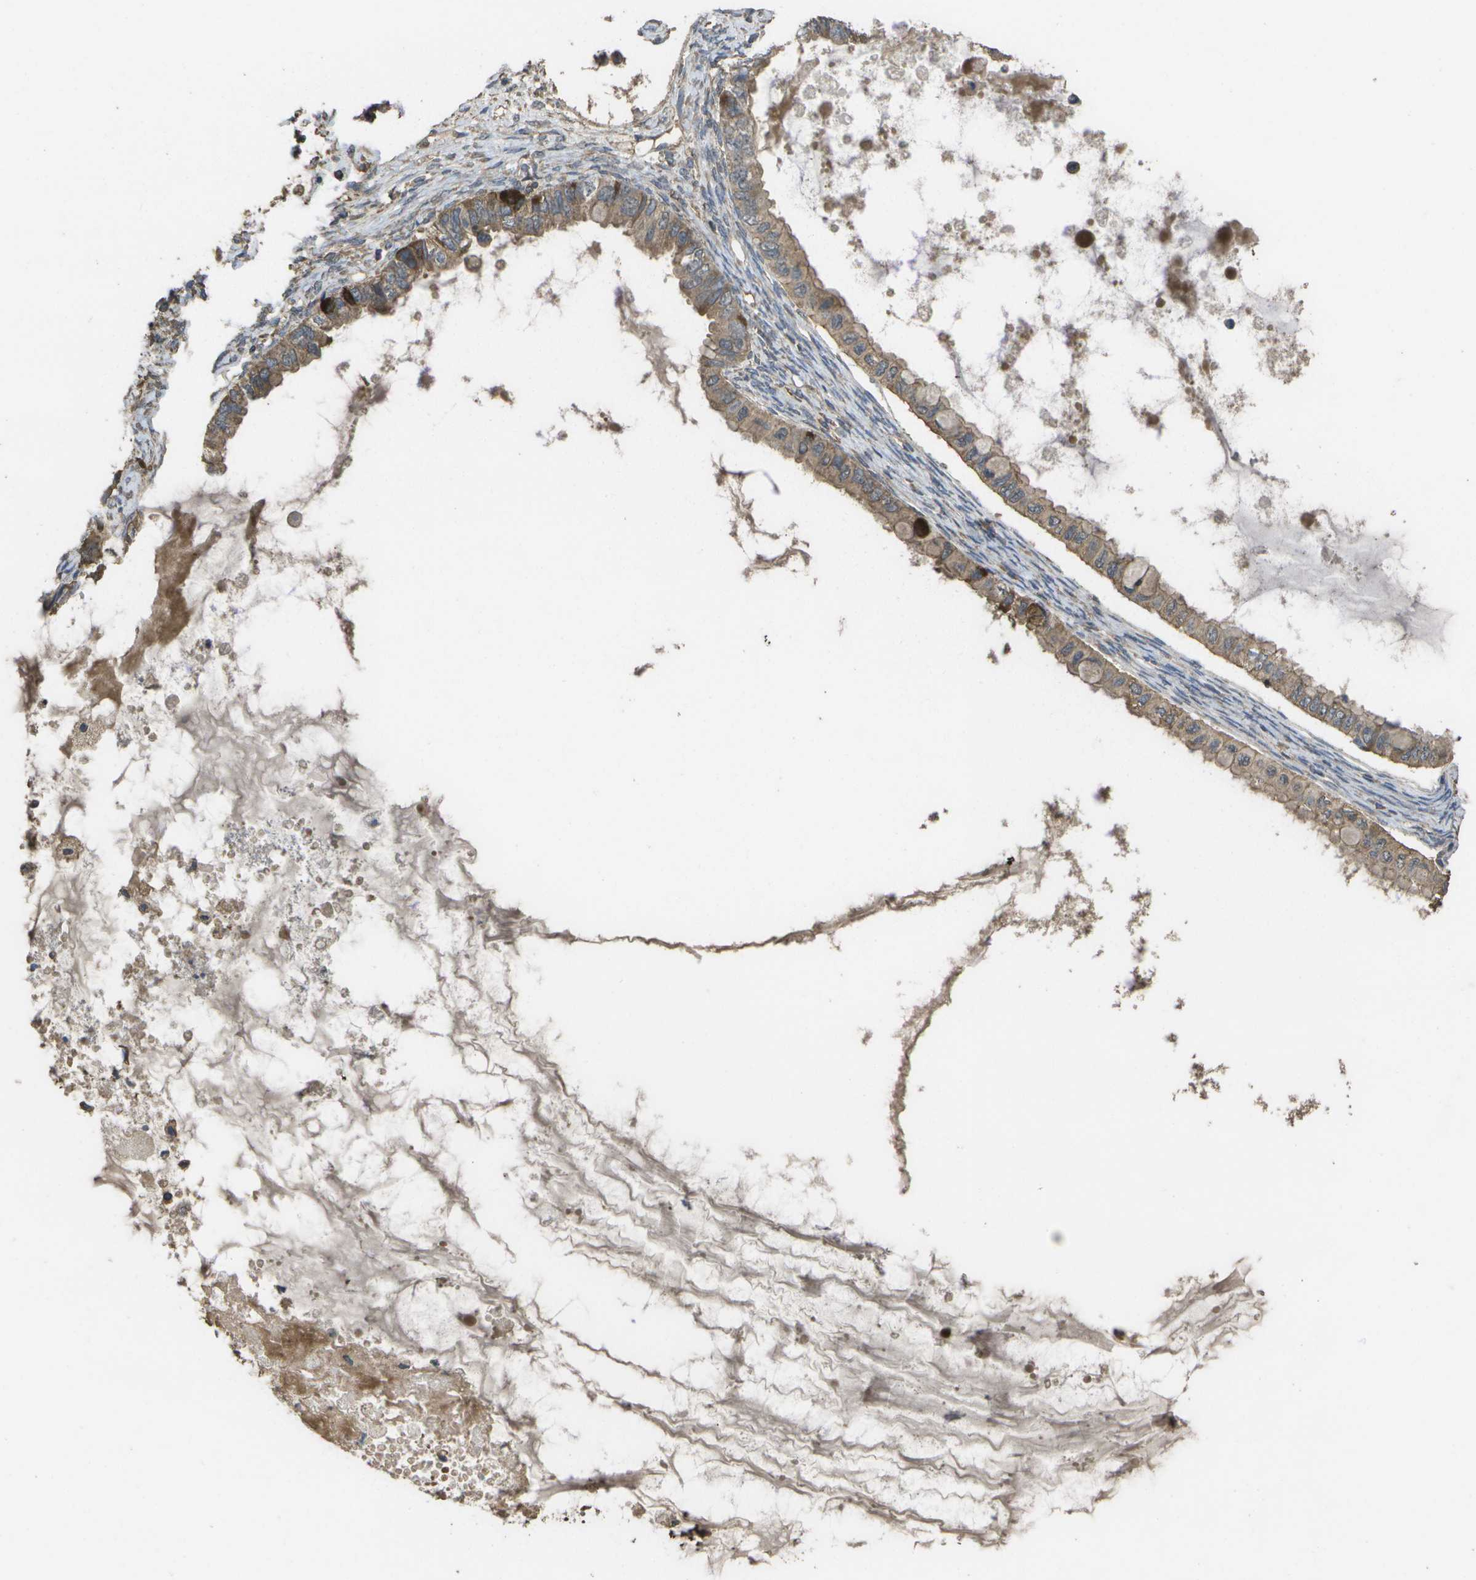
{"staining": {"intensity": "moderate", "quantity": ">75%", "location": "cytoplasmic/membranous"}, "tissue": "ovarian cancer", "cell_type": "Tumor cells", "image_type": "cancer", "snomed": [{"axis": "morphology", "description": "Cystadenocarcinoma, mucinous, NOS"}, {"axis": "topography", "description": "Ovary"}], "caption": "A brown stain highlights moderate cytoplasmic/membranous staining of a protein in mucinous cystadenocarcinoma (ovarian) tumor cells.", "gene": "SACS", "patient": {"sex": "female", "age": 80}}